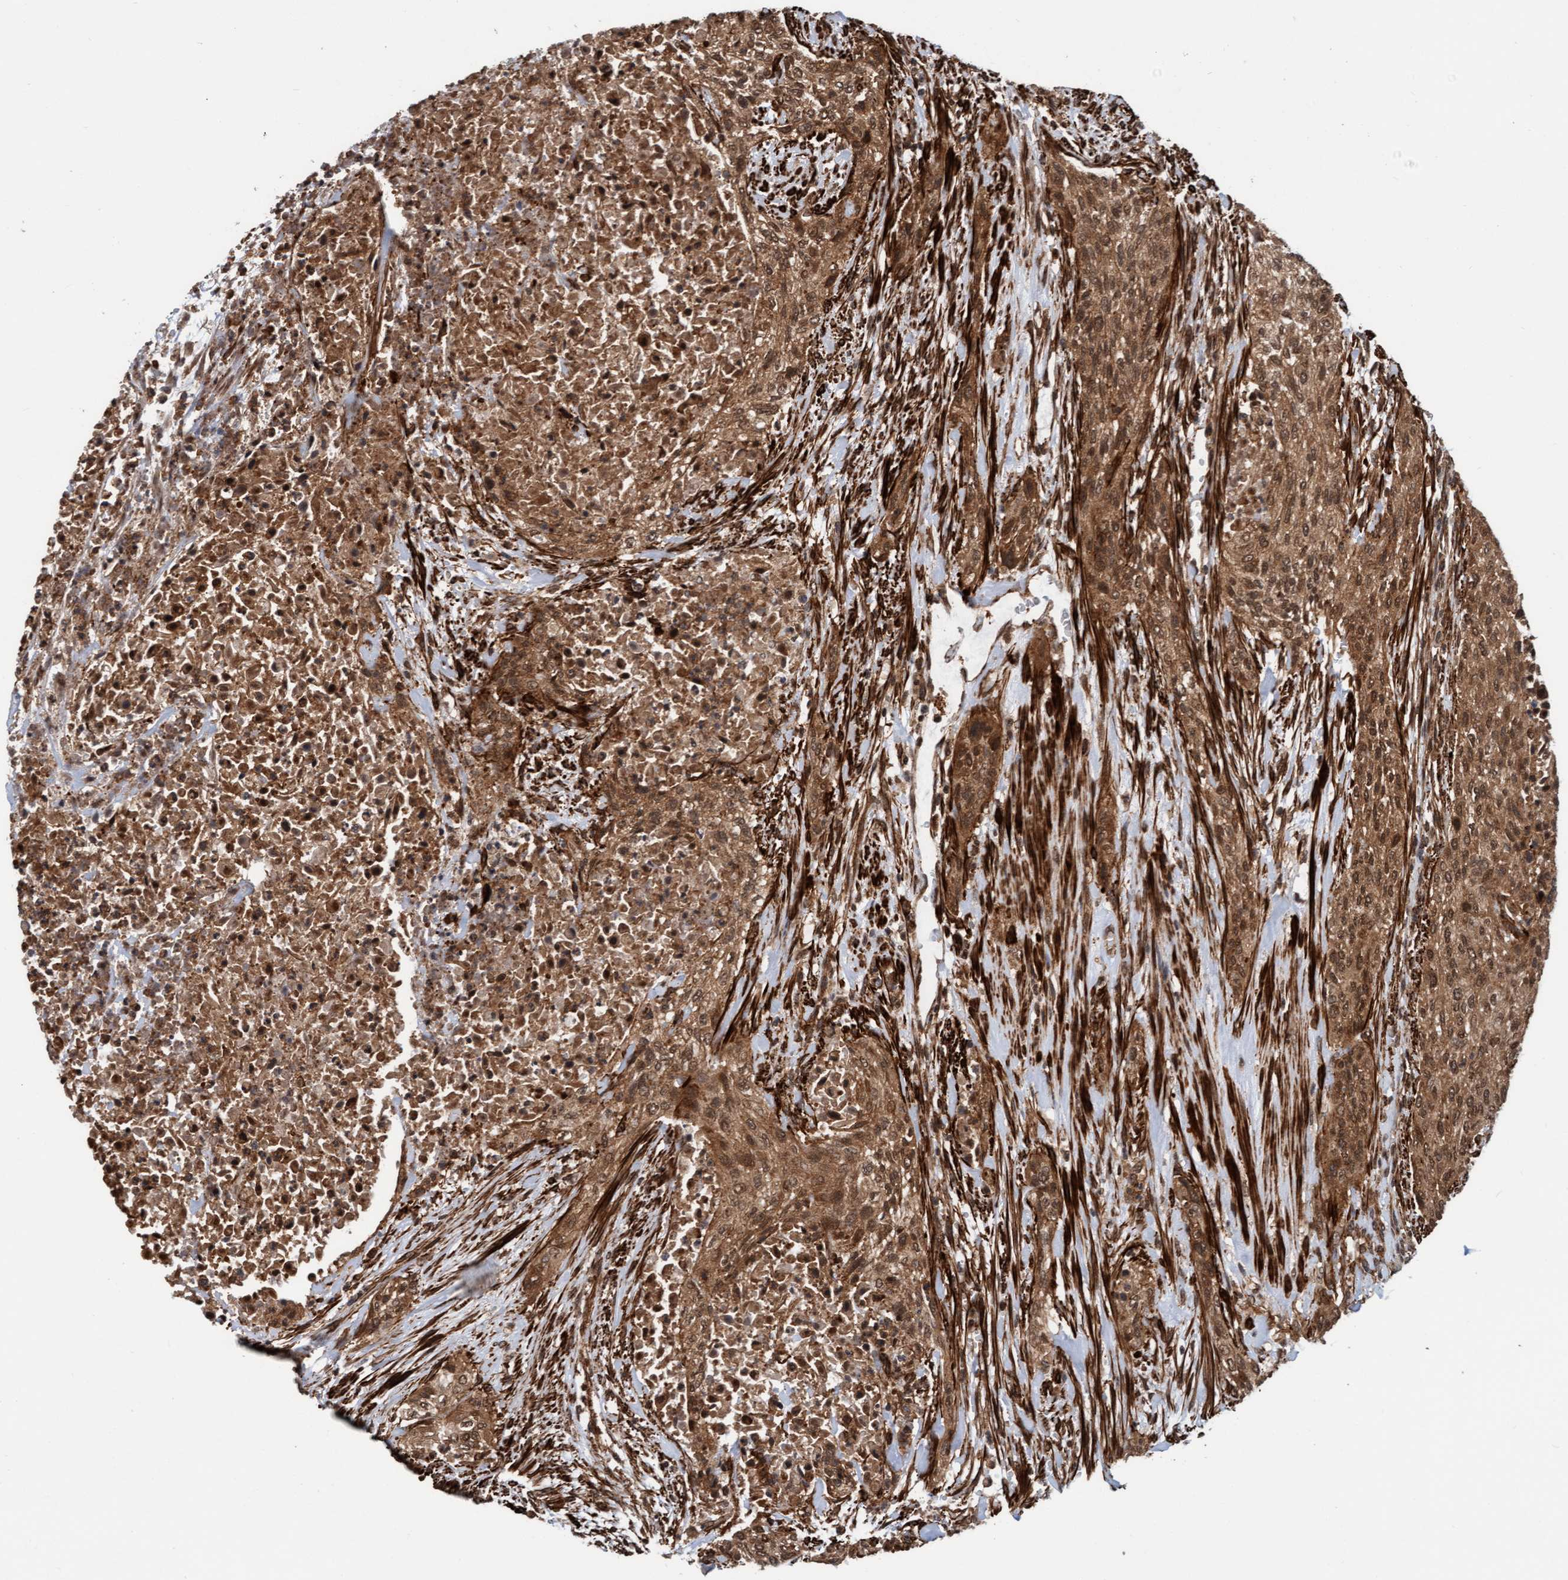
{"staining": {"intensity": "moderate", "quantity": ">75%", "location": "cytoplasmic/membranous,nuclear"}, "tissue": "urothelial cancer", "cell_type": "Tumor cells", "image_type": "cancer", "snomed": [{"axis": "morphology", "description": "Urothelial carcinoma, Low grade"}, {"axis": "morphology", "description": "Urothelial carcinoma, High grade"}, {"axis": "topography", "description": "Urinary bladder"}], "caption": "A brown stain highlights moderate cytoplasmic/membranous and nuclear staining of a protein in human urothelial cancer tumor cells. Ihc stains the protein of interest in brown and the nuclei are stained blue.", "gene": "STXBP4", "patient": {"sex": "male", "age": 35}}